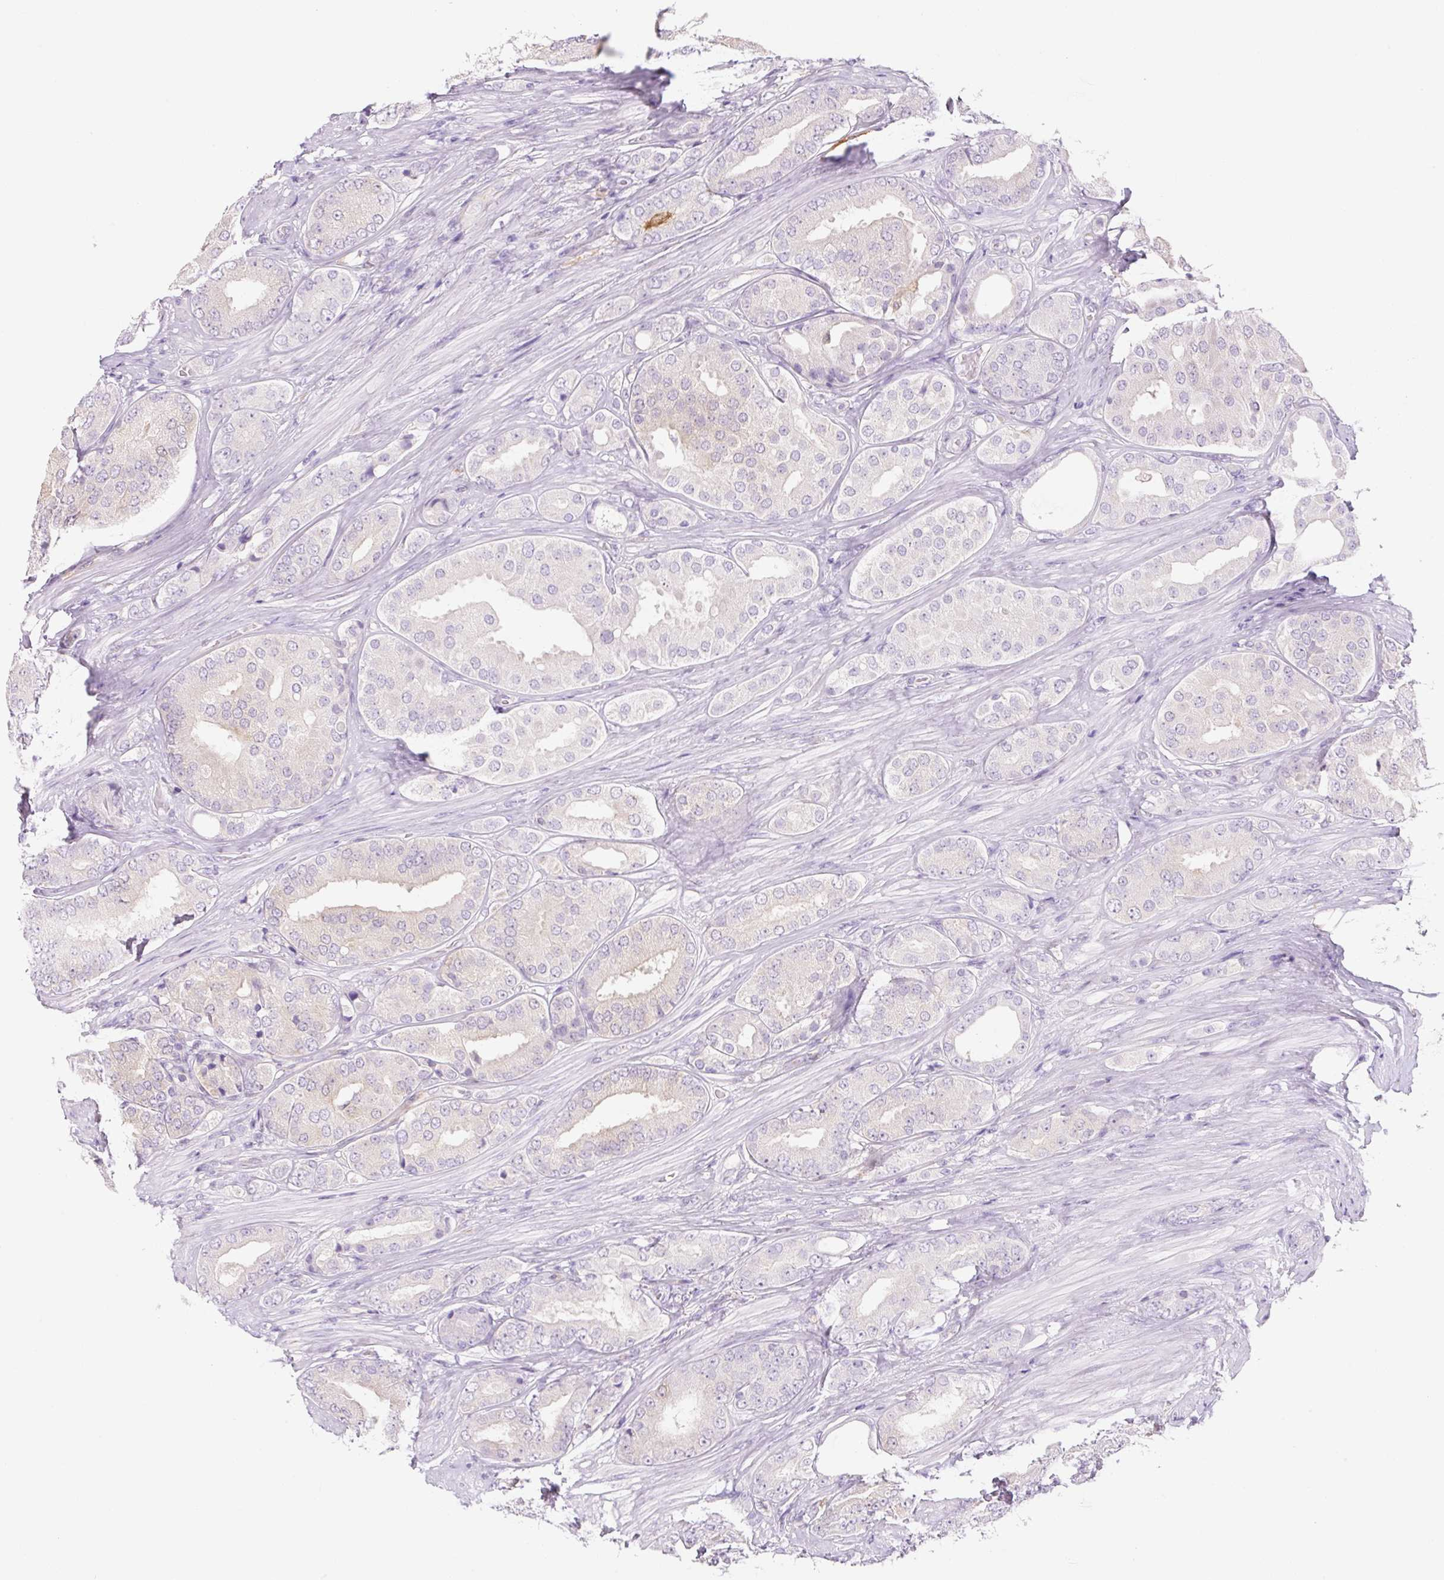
{"staining": {"intensity": "negative", "quantity": "none", "location": "none"}, "tissue": "prostate cancer", "cell_type": "Tumor cells", "image_type": "cancer", "snomed": [{"axis": "morphology", "description": "Adenocarcinoma, High grade"}, {"axis": "topography", "description": "Prostate"}], "caption": "Immunohistochemistry (IHC) of prostate cancer reveals no staining in tumor cells.", "gene": "FABP5", "patient": {"sex": "male", "age": 63}}